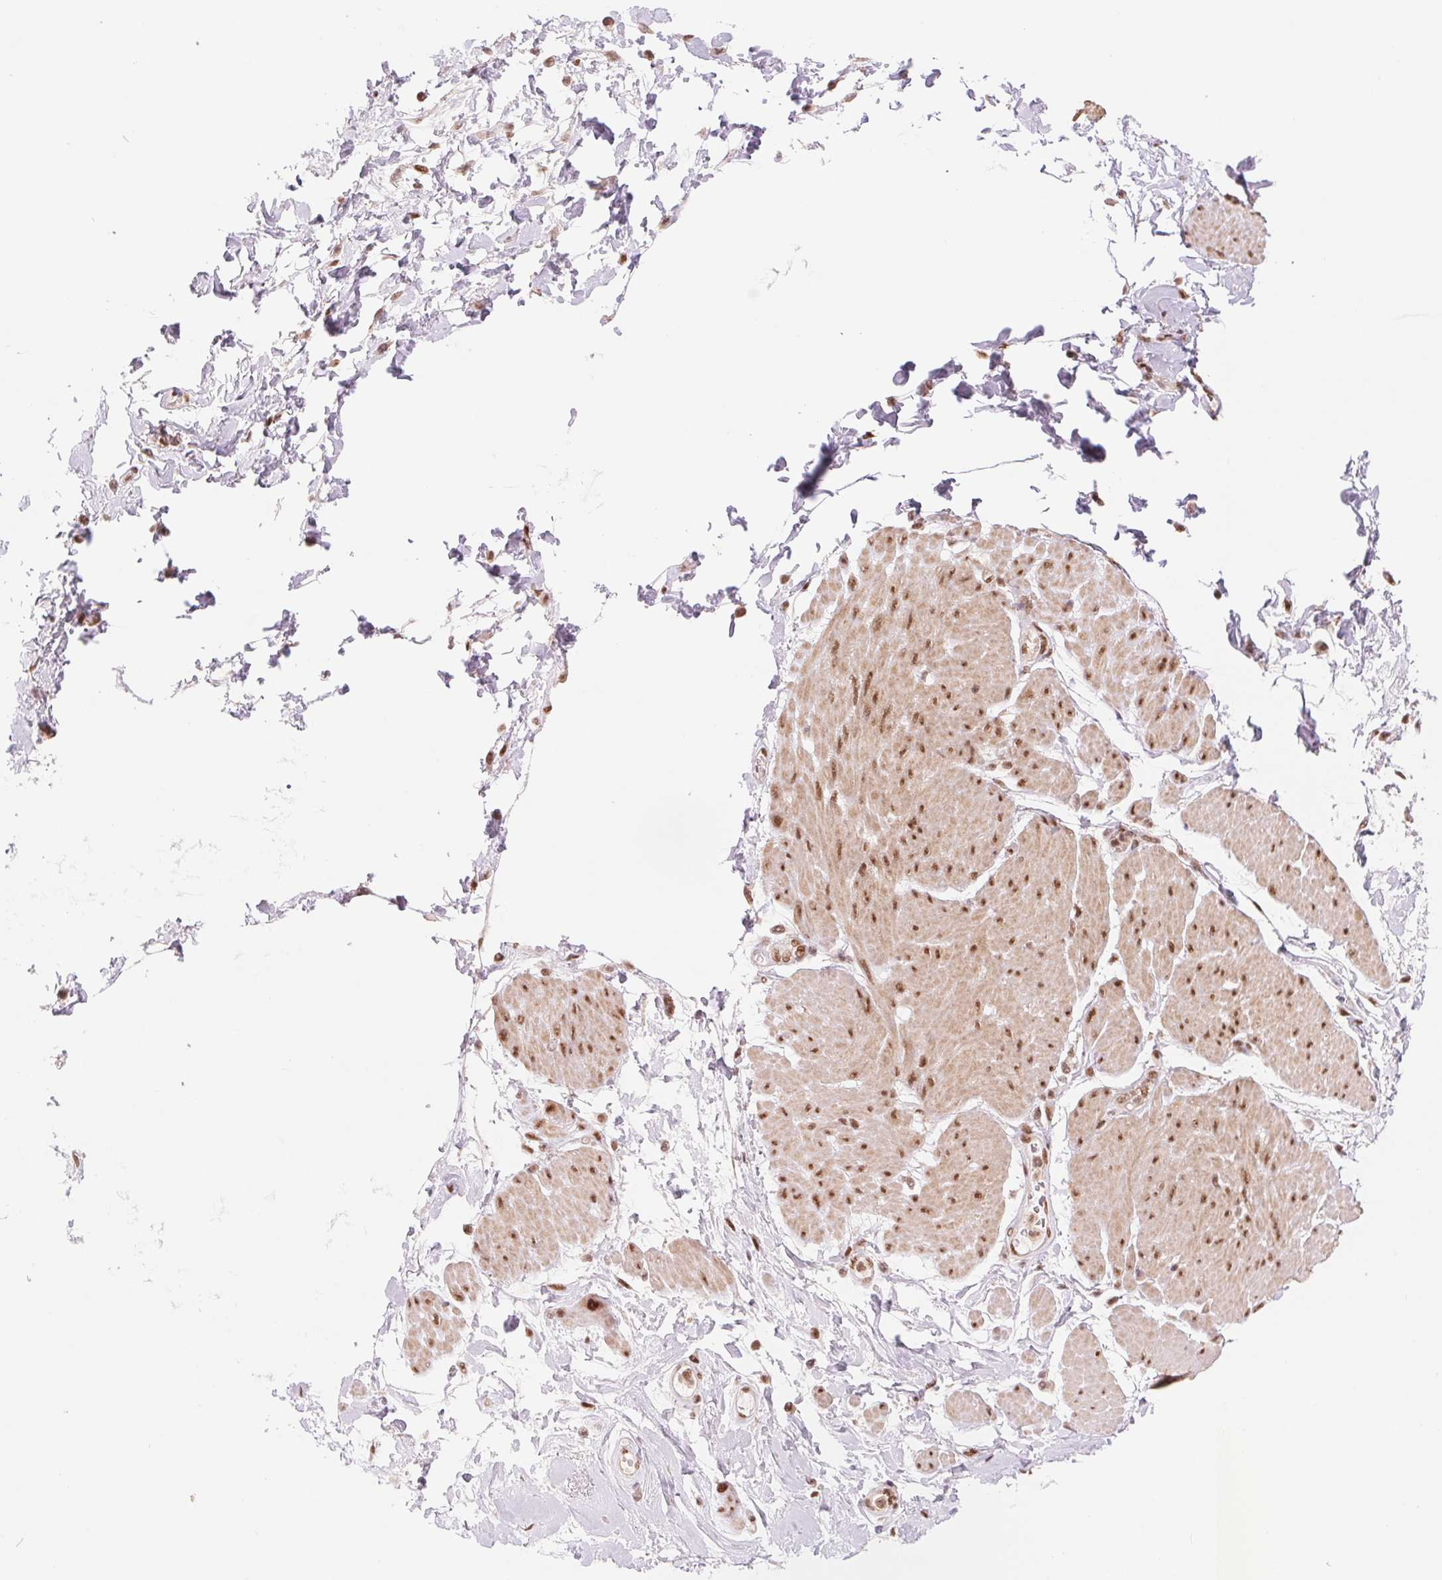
{"staining": {"intensity": "negative", "quantity": "none", "location": "none"}, "tissue": "adipose tissue", "cell_type": "Adipocytes", "image_type": "normal", "snomed": [{"axis": "morphology", "description": "Normal tissue, NOS"}, {"axis": "topography", "description": "Urinary bladder"}, {"axis": "topography", "description": "Peripheral nerve tissue"}], "caption": "Immunohistochemistry (IHC) of benign human adipose tissue reveals no expression in adipocytes. The staining is performed using DAB brown chromogen with nuclei counter-stained in using hematoxylin.", "gene": "SREK1", "patient": {"sex": "female", "age": 60}}